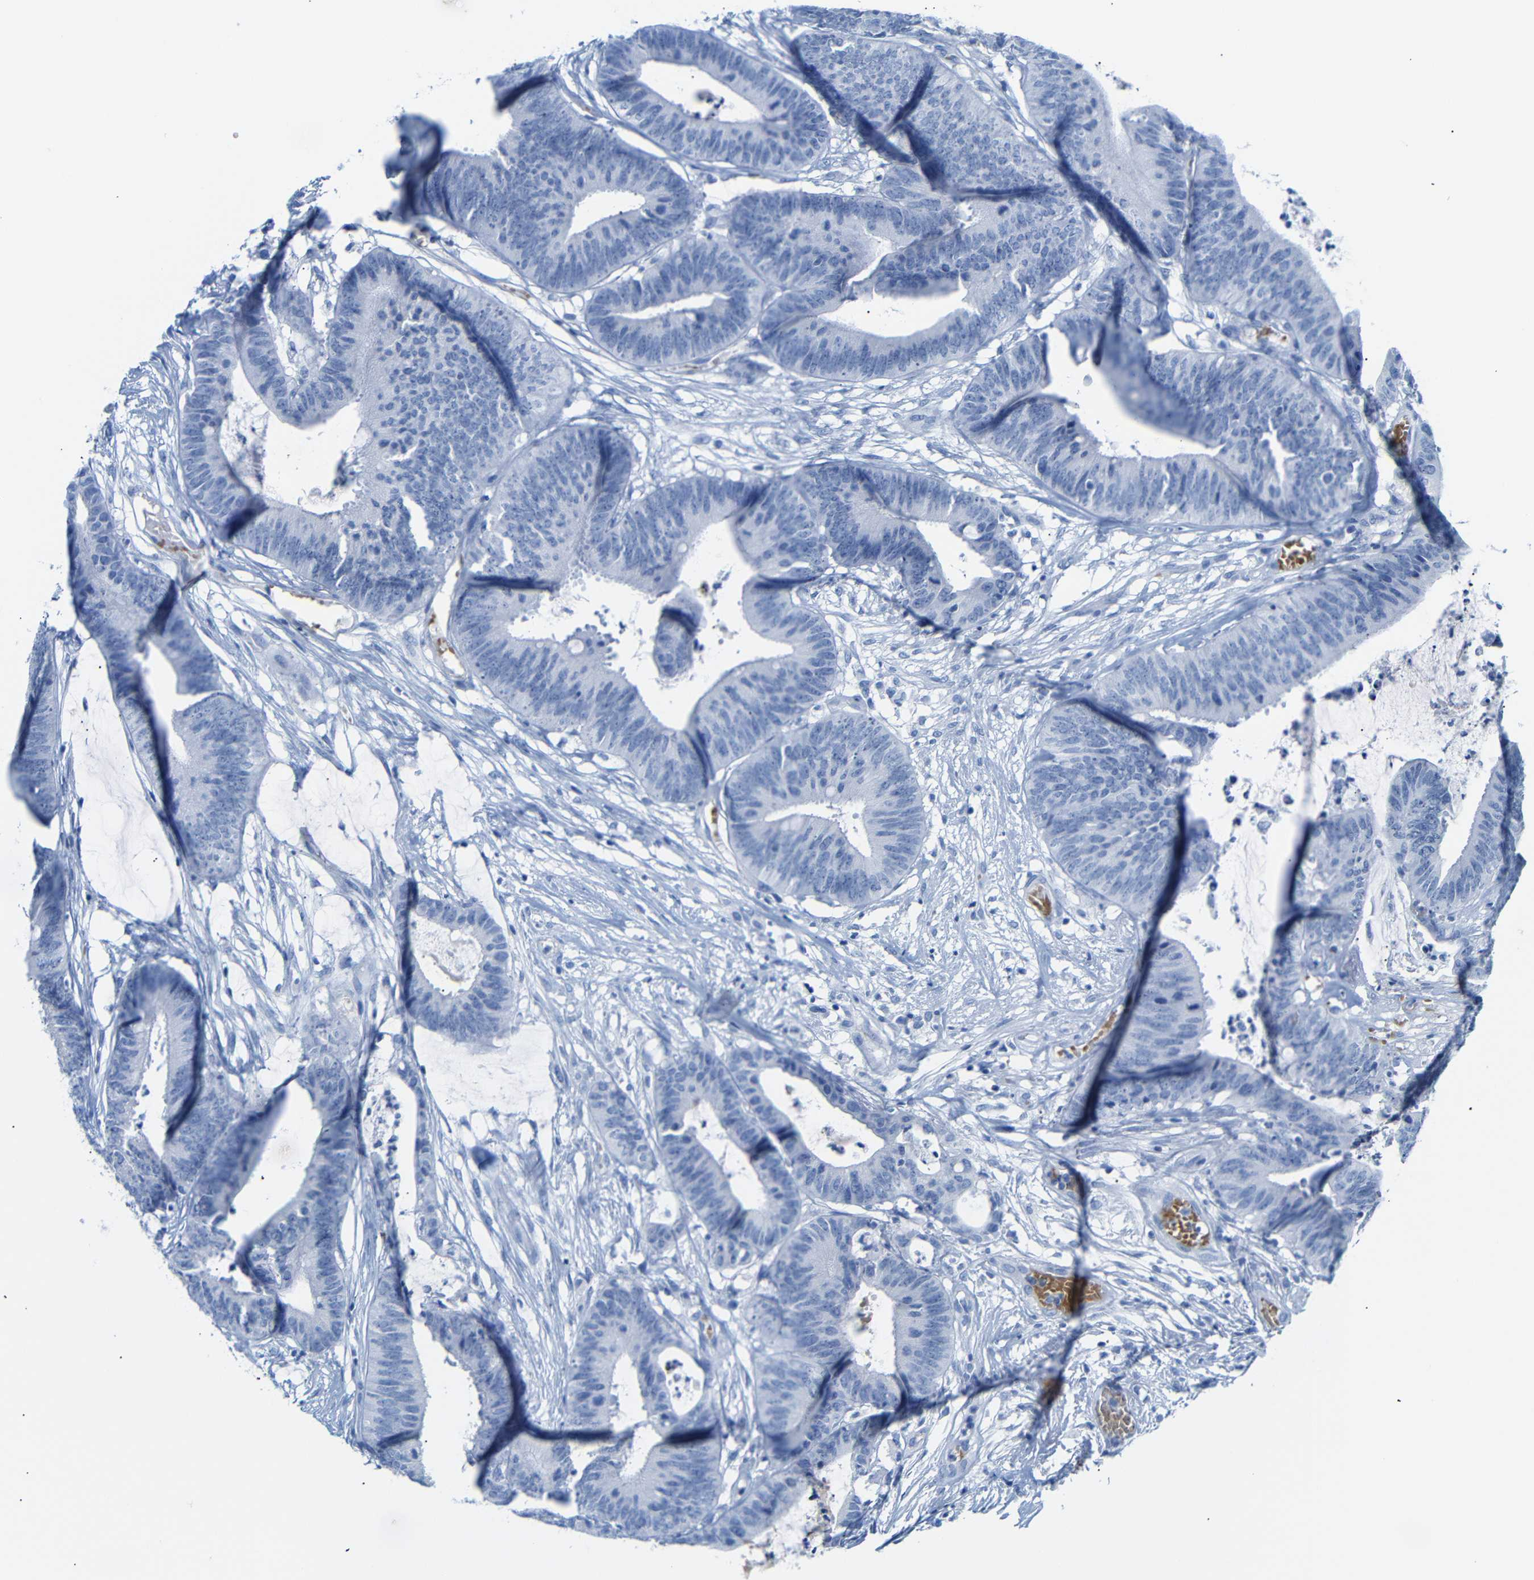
{"staining": {"intensity": "negative", "quantity": "none", "location": "none"}, "tissue": "colorectal cancer", "cell_type": "Tumor cells", "image_type": "cancer", "snomed": [{"axis": "morphology", "description": "Adenocarcinoma, NOS"}, {"axis": "topography", "description": "Rectum"}], "caption": "Human colorectal cancer (adenocarcinoma) stained for a protein using IHC shows no expression in tumor cells.", "gene": "ERVMER34-1", "patient": {"sex": "female", "age": 66}}